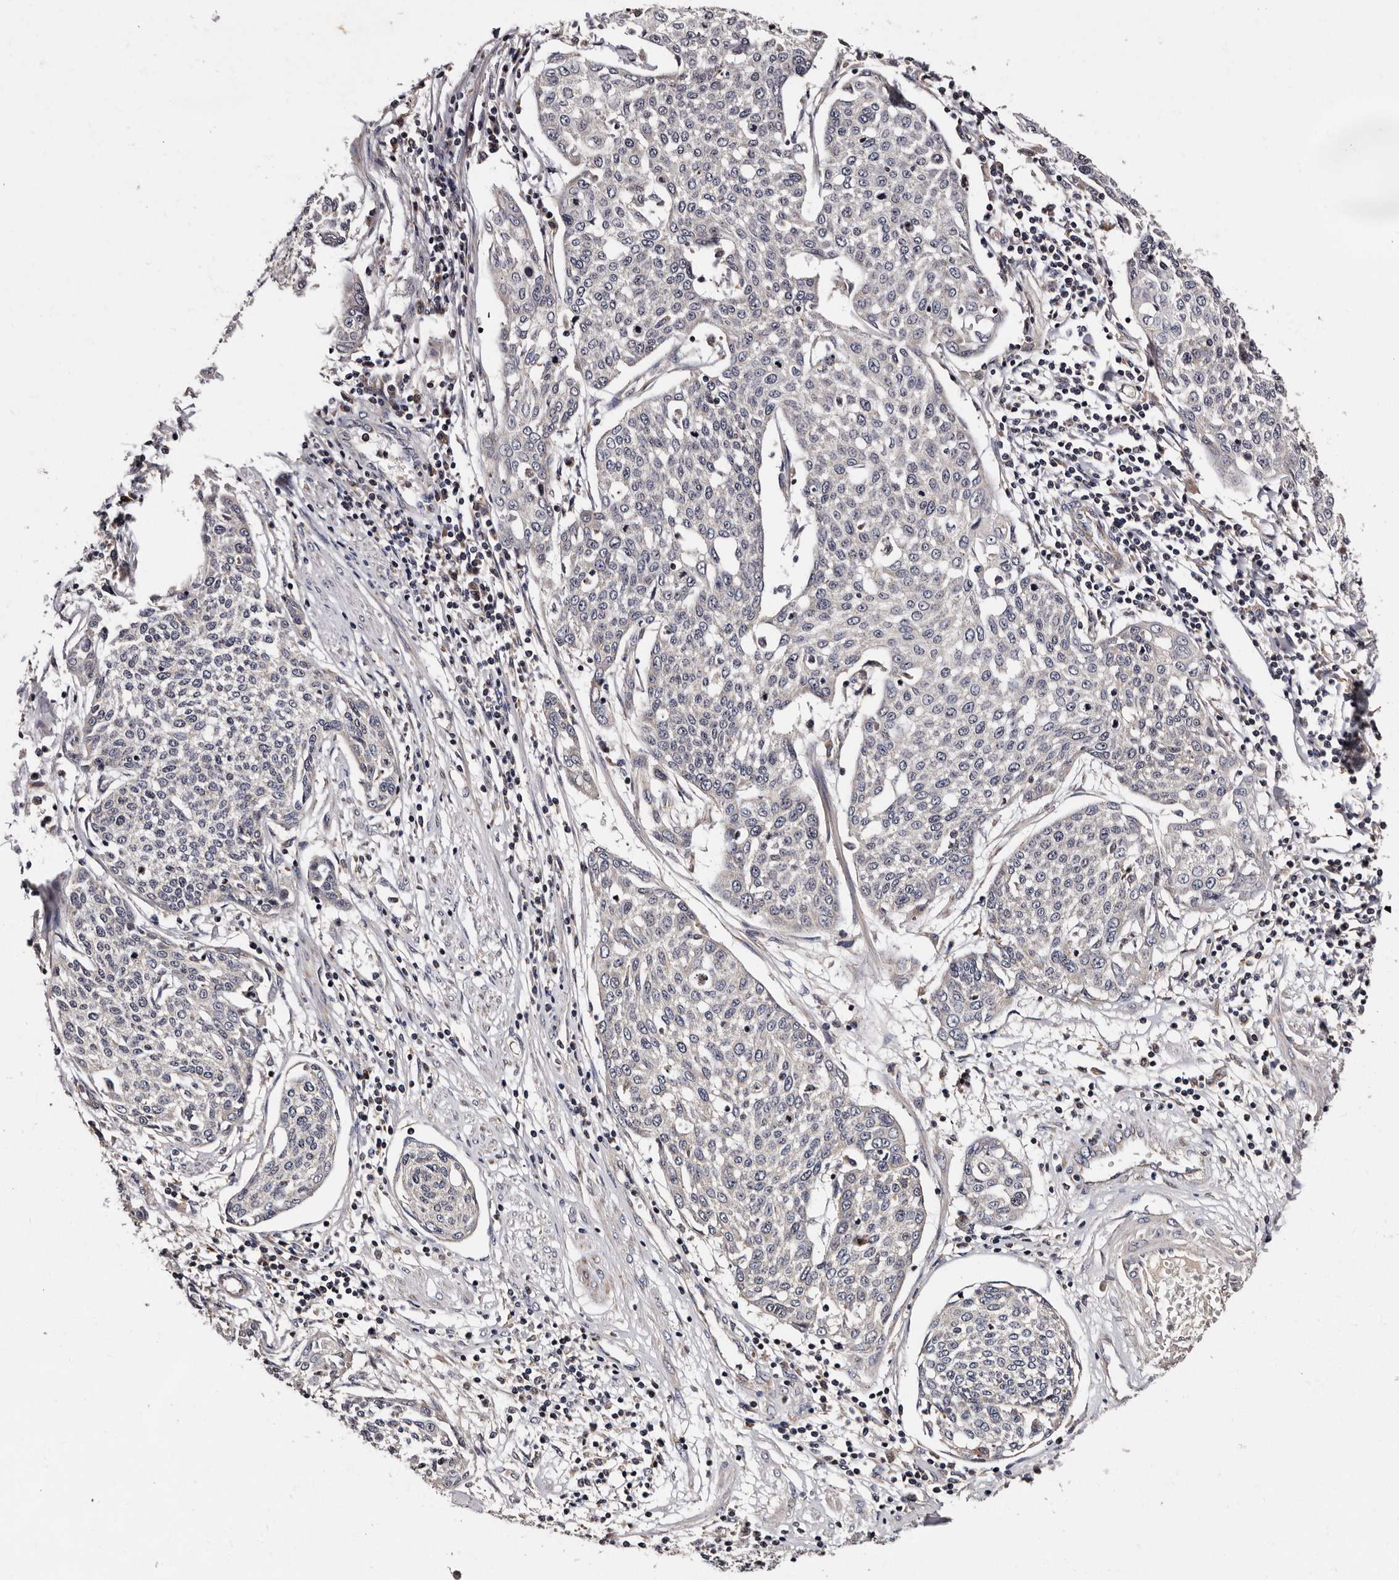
{"staining": {"intensity": "negative", "quantity": "none", "location": "none"}, "tissue": "cervical cancer", "cell_type": "Tumor cells", "image_type": "cancer", "snomed": [{"axis": "morphology", "description": "Squamous cell carcinoma, NOS"}, {"axis": "topography", "description": "Cervix"}], "caption": "An image of cervical cancer (squamous cell carcinoma) stained for a protein demonstrates no brown staining in tumor cells. (DAB immunohistochemistry (IHC), high magnification).", "gene": "ADCK5", "patient": {"sex": "female", "age": 34}}